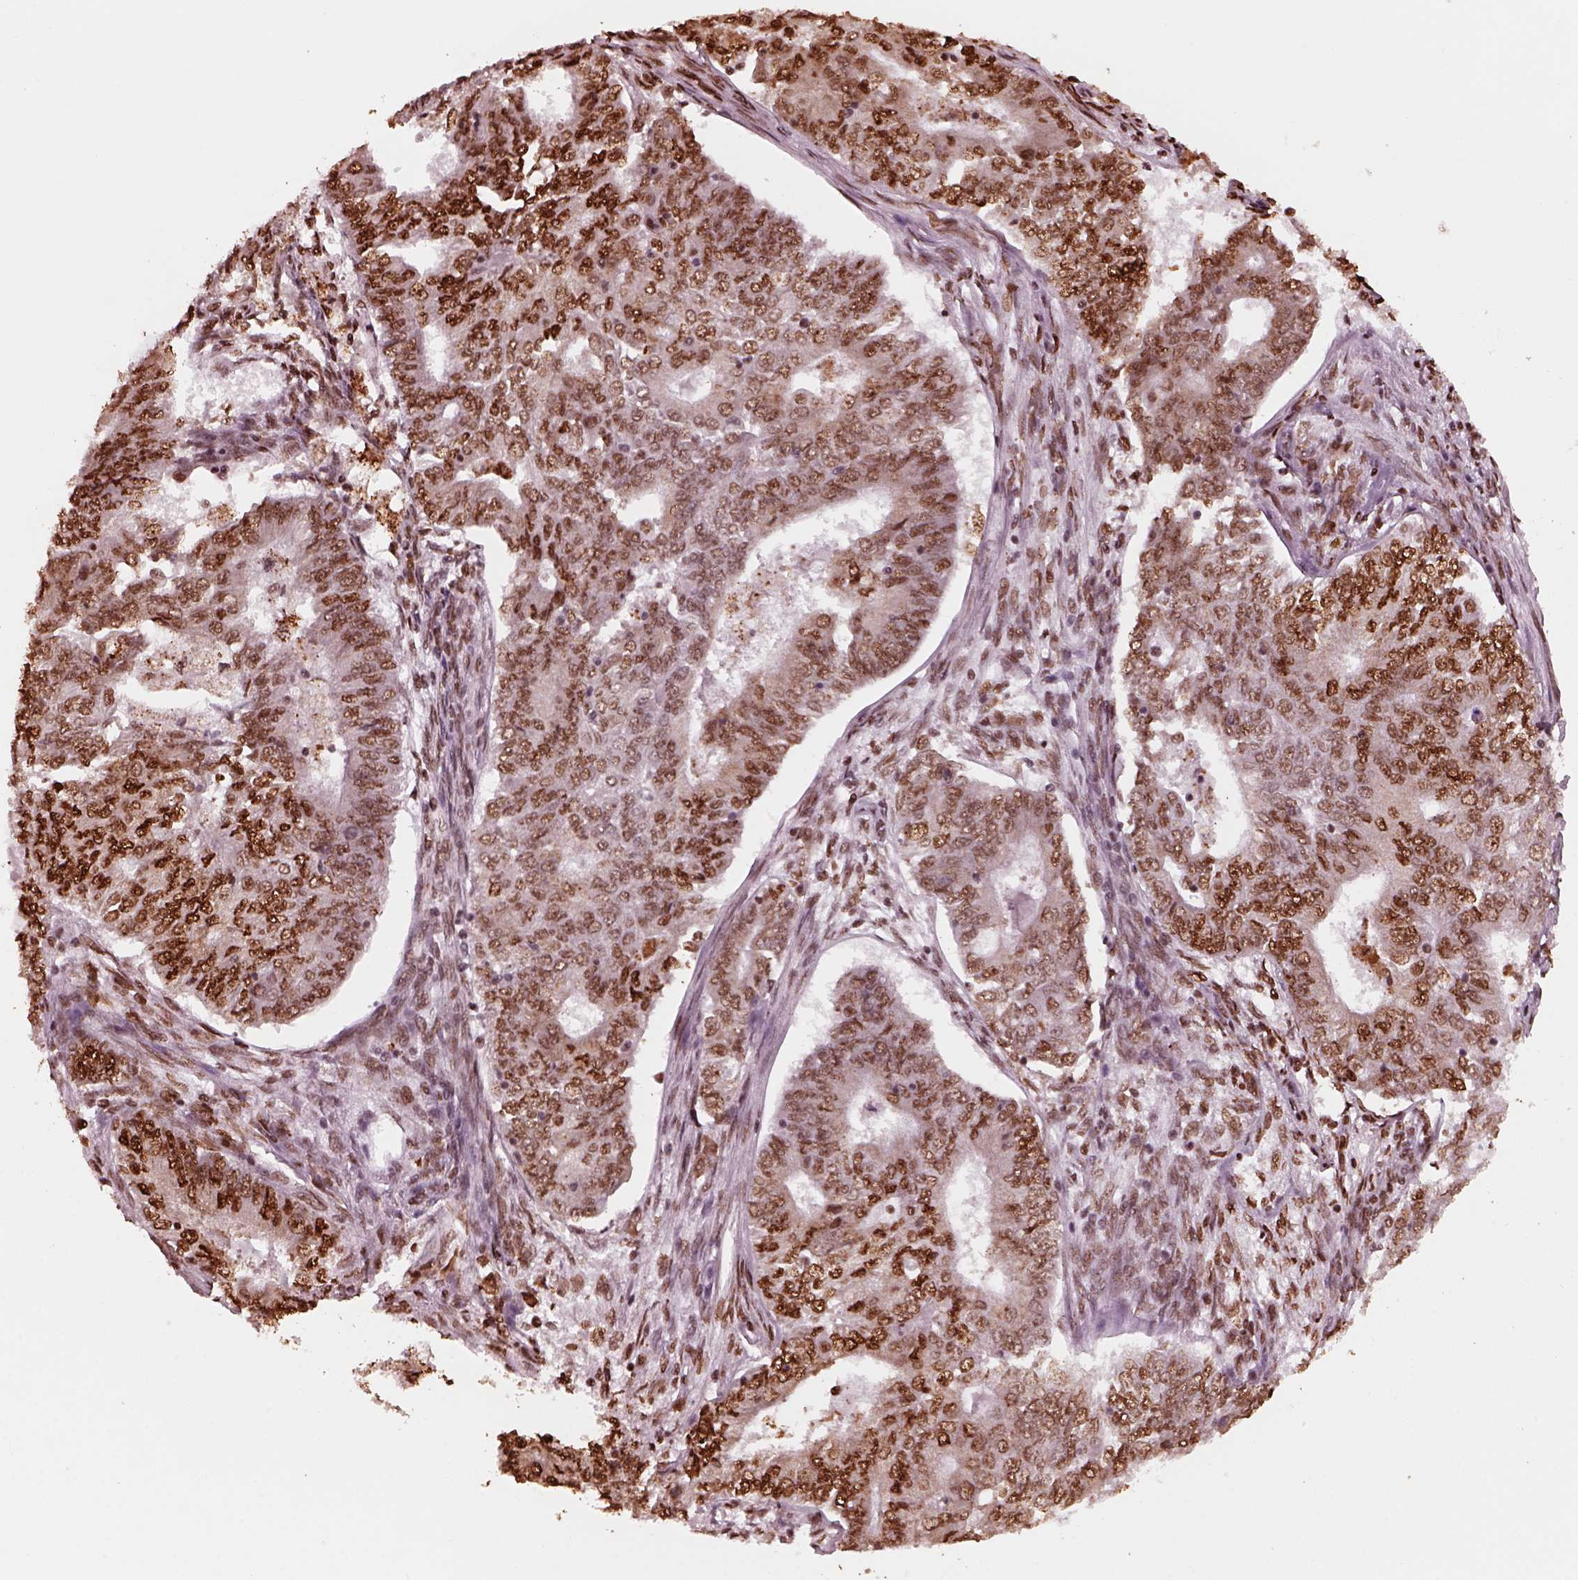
{"staining": {"intensity": "moderate", "quantity": ">75%", "location": "nuclear"}, "tissue": "endometrial cancer", "cell_type": "Tumor cells", "image_type": "cancer", "snomed": [{"axis": "morphology", "description": "Adenocarcinoma, NOS"}, {"axis": "topography", "description": "Endometrium"}], "caption": "Immunohistochemical staining of human endometrial cancer (adenocarcinoma) demonstrates medium levels of moderate nuclear protein staining in approximately >75% of tumor cells. The protein is shown in brown color, while the nuclei are stained blue.", "gene": "NSD1", "patient": {"sex": "female", "age": 62}}